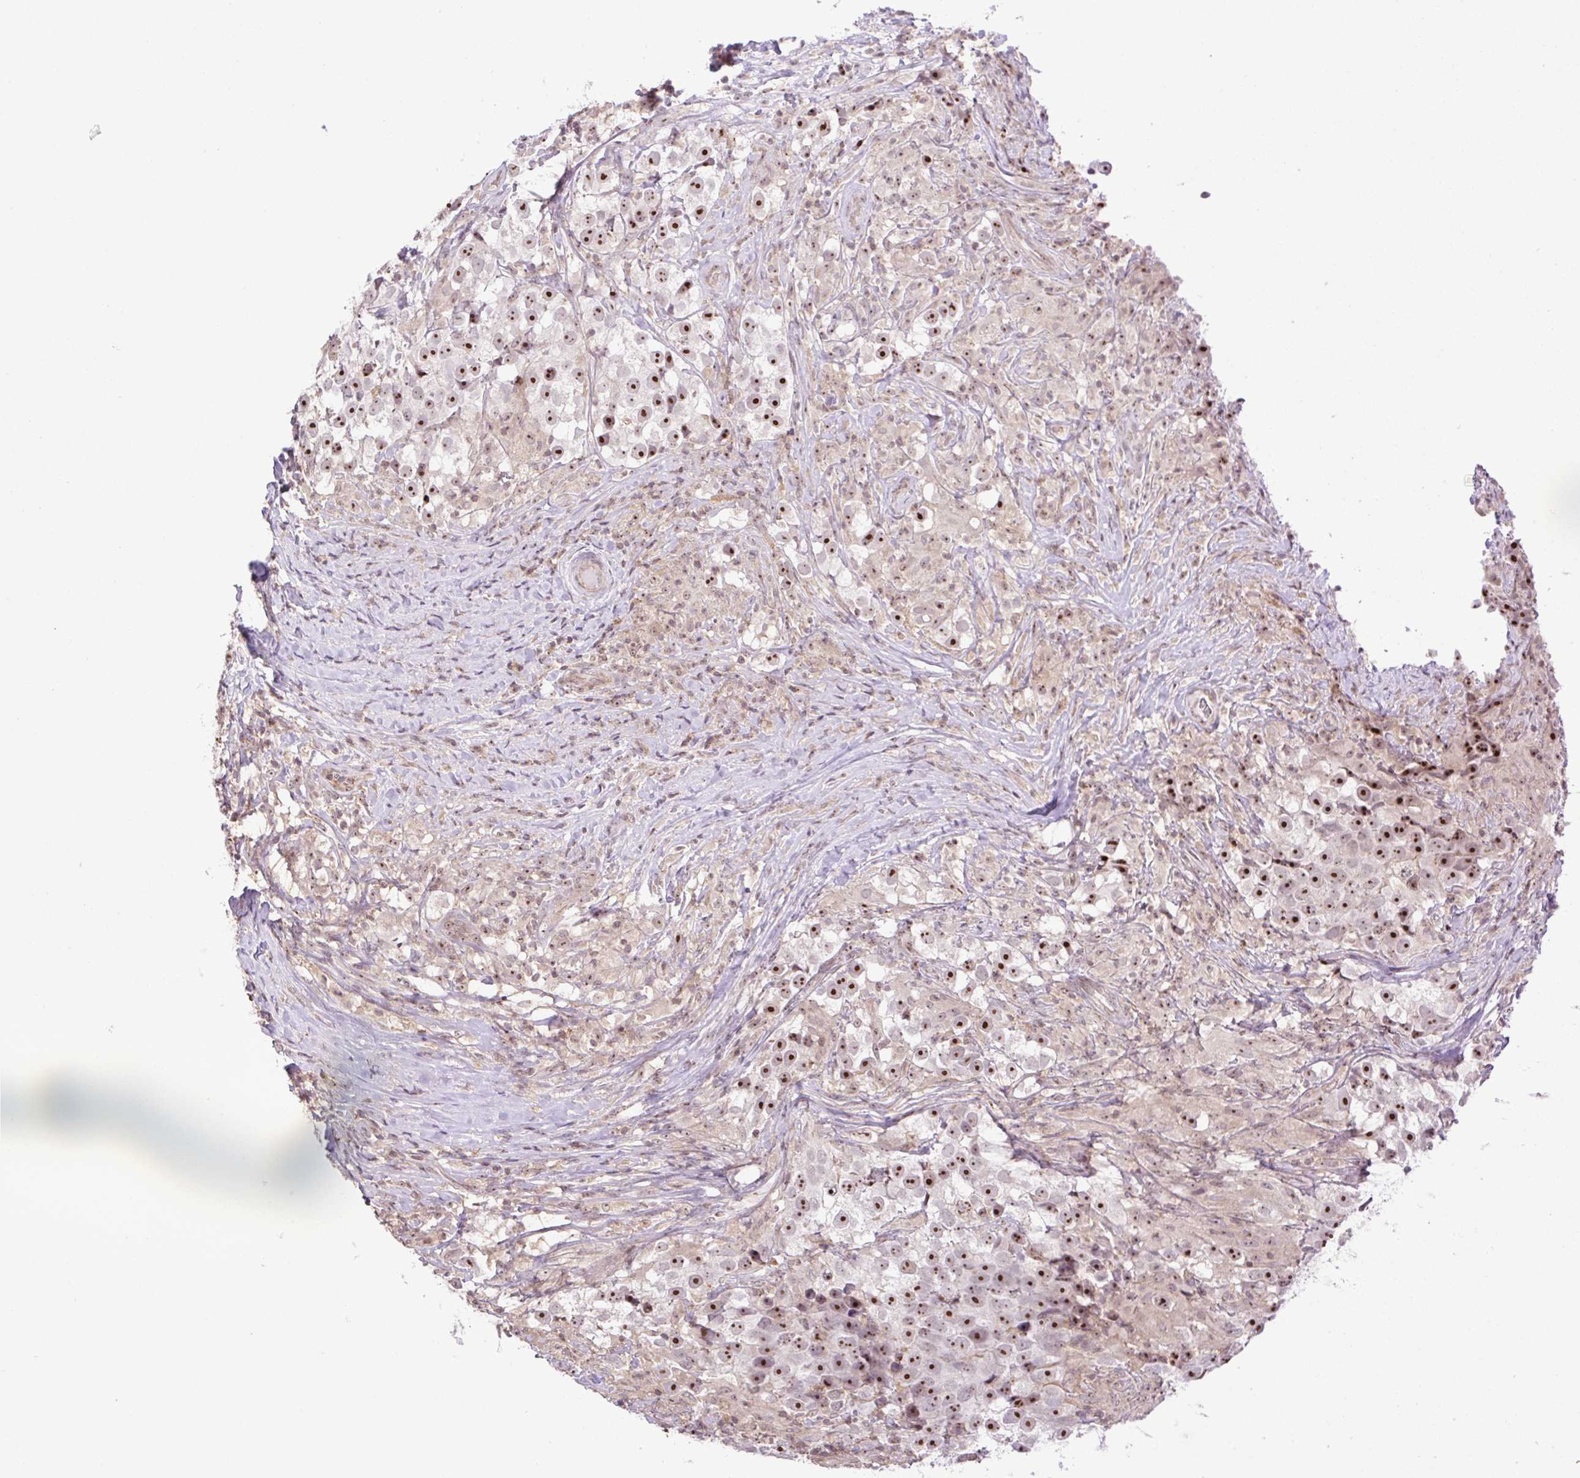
{"staining": {"intensity": "strong", "quantity": ">75%", "location": "nuclear"}, "tissue": "testis cancer", "cell_type": "Tumor cells", "image_type": "cancer", "snomed": [{"axis": "morphology", "description": "Seminoma, NOS"}, {"axis": "topography", "description": "Testis"}], "caption": "Testis seminoma stained with IHC reveals strong nuclear positivity in about >75% of tumor cells.", "gene": "RSL24D1", "patient": {"sex": "male", "age": 46}}